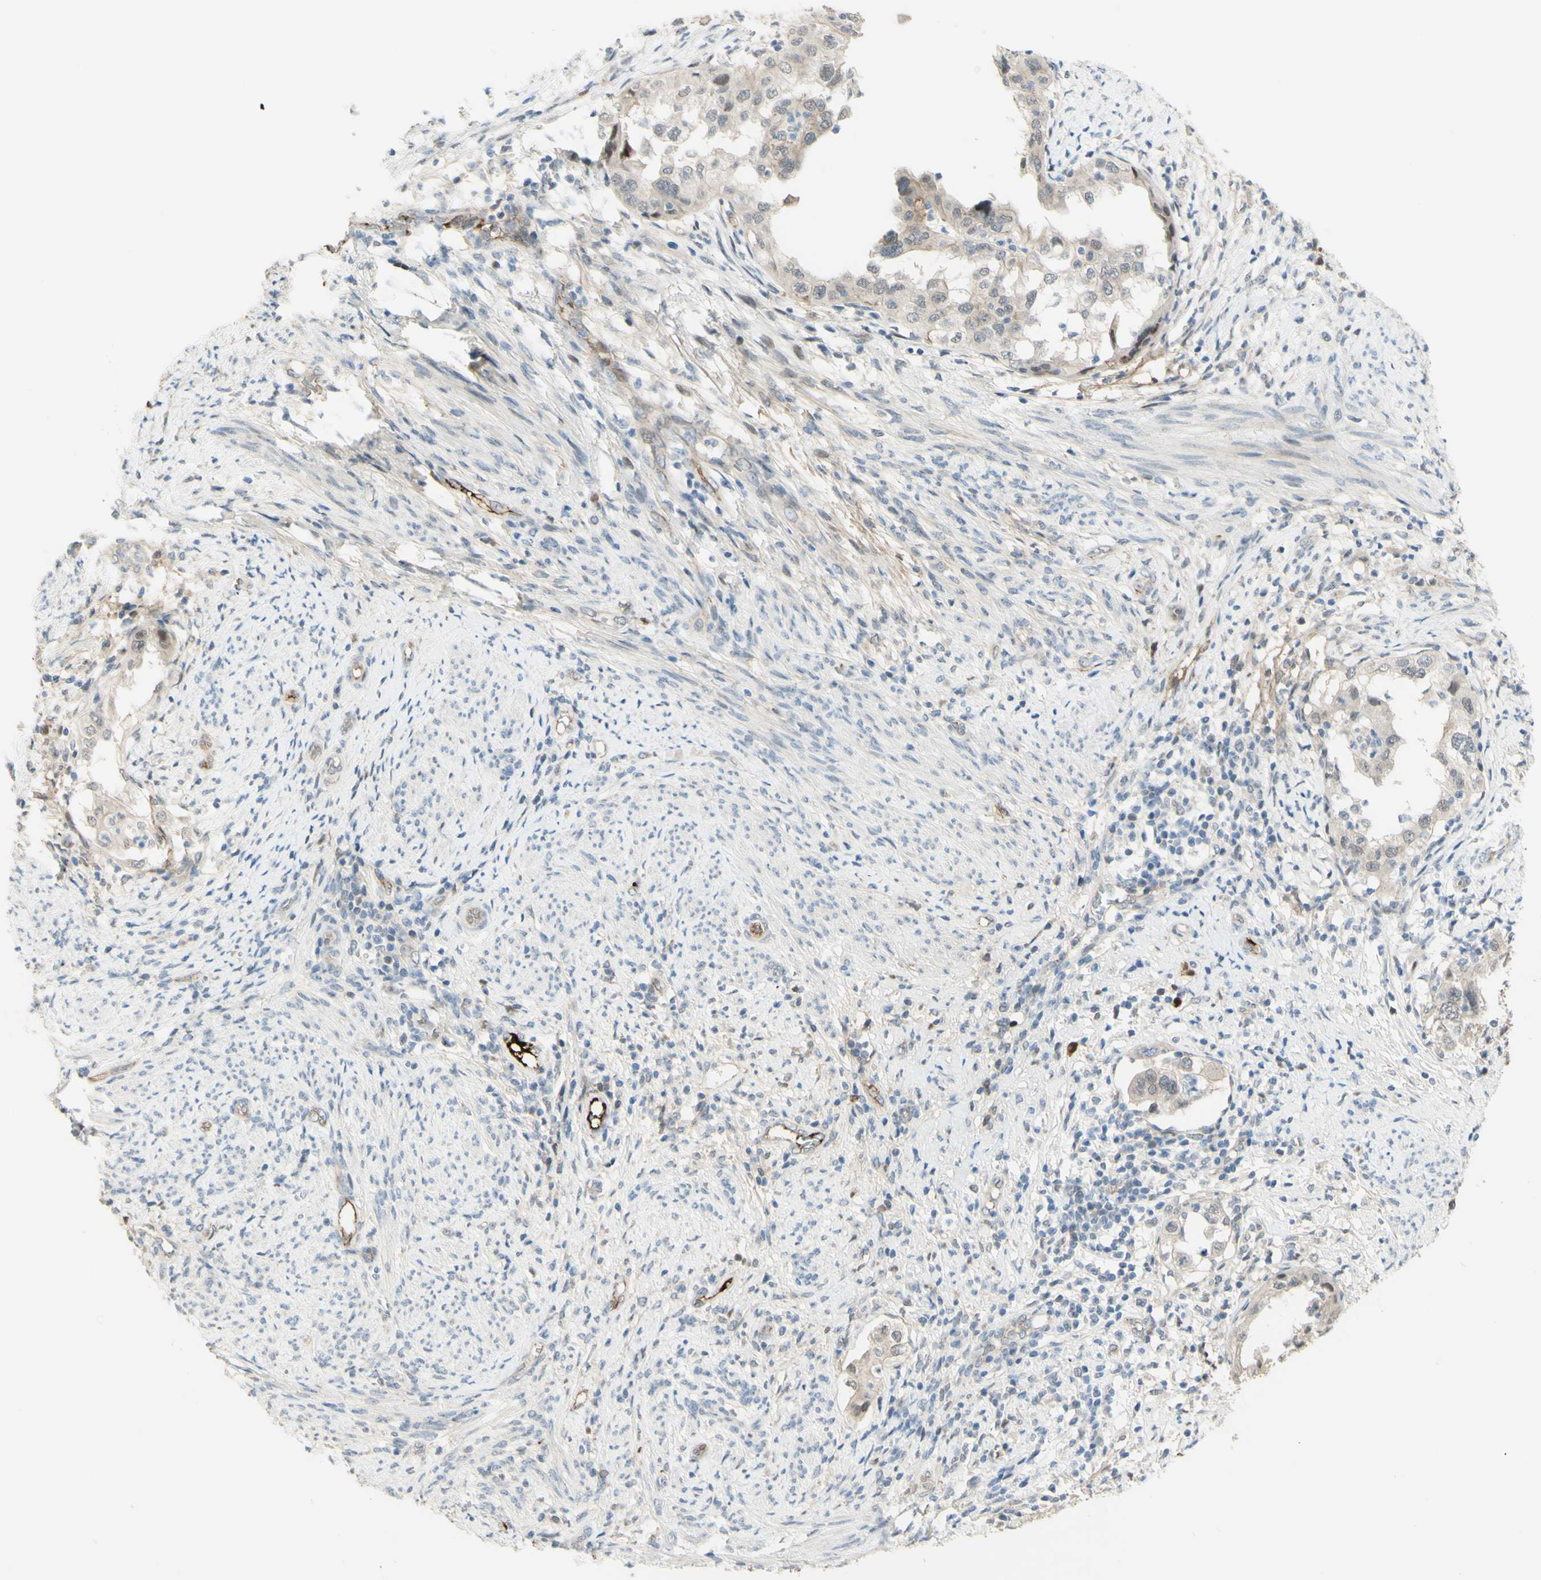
{"staining": {"intensity": "weak", "quantity": "<25%", "location": "cytoplasmic/membranous"}, "tissue": "endometrial cancer", "cell_type": "Tumor cells", "image_type": "cancer", "snomed": [{"axis": "morphology", "description": "Adenocarcinoma, NOS"}, {"axis": "topography", "description": "Endometrium"}], "caption": "A high-resolution micrograph shows IHC staining of endometrial adenocarcinoma, which reveals no significant positivity in tumor cells. (Stains: DAB immunohistochemistry (IHC) with hematoxylin counter stain, Microscopy: brightfield microscopy at high magnification).", "gene": "ANGPT2", "patient": {"sex": "female", "age": 85}}